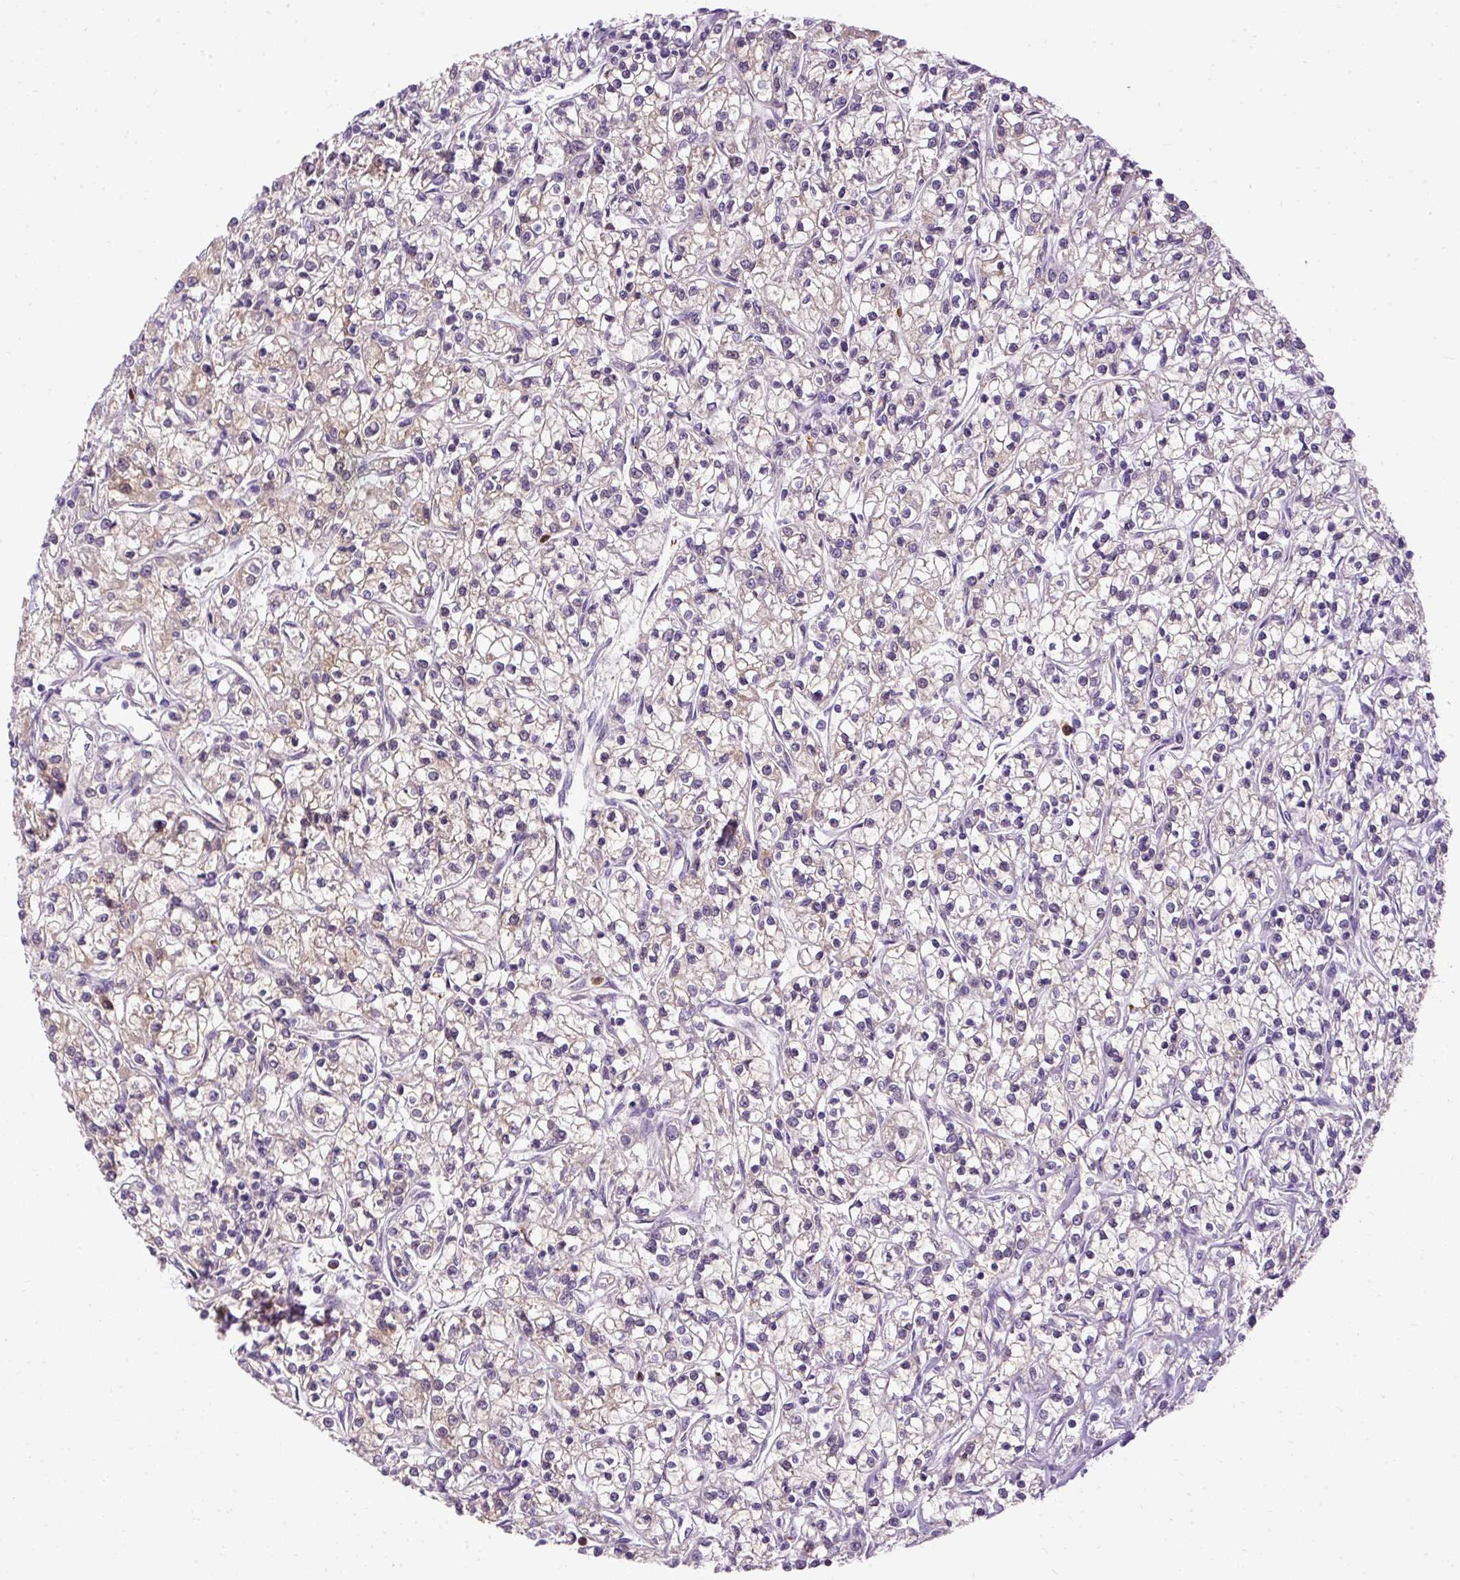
{"staining": {"intensity": "weak", "quantity": "<25%", "location": "cytoplasmic/membranous"}, "tissue": "renal cancer", "cell_type": "Tumor cells", "image_type": "cancer", "snomed": [{"axis": "morphology", "description": "Adenocarcinoma, NOS"}, {"axis": "topography", "description": "Kidney"}], "caption": "Tumor cells are negative for protein expression in human renal cancer.", "gene": "CTTNBP2", "patient": {"sex": "female", "age": 59}}